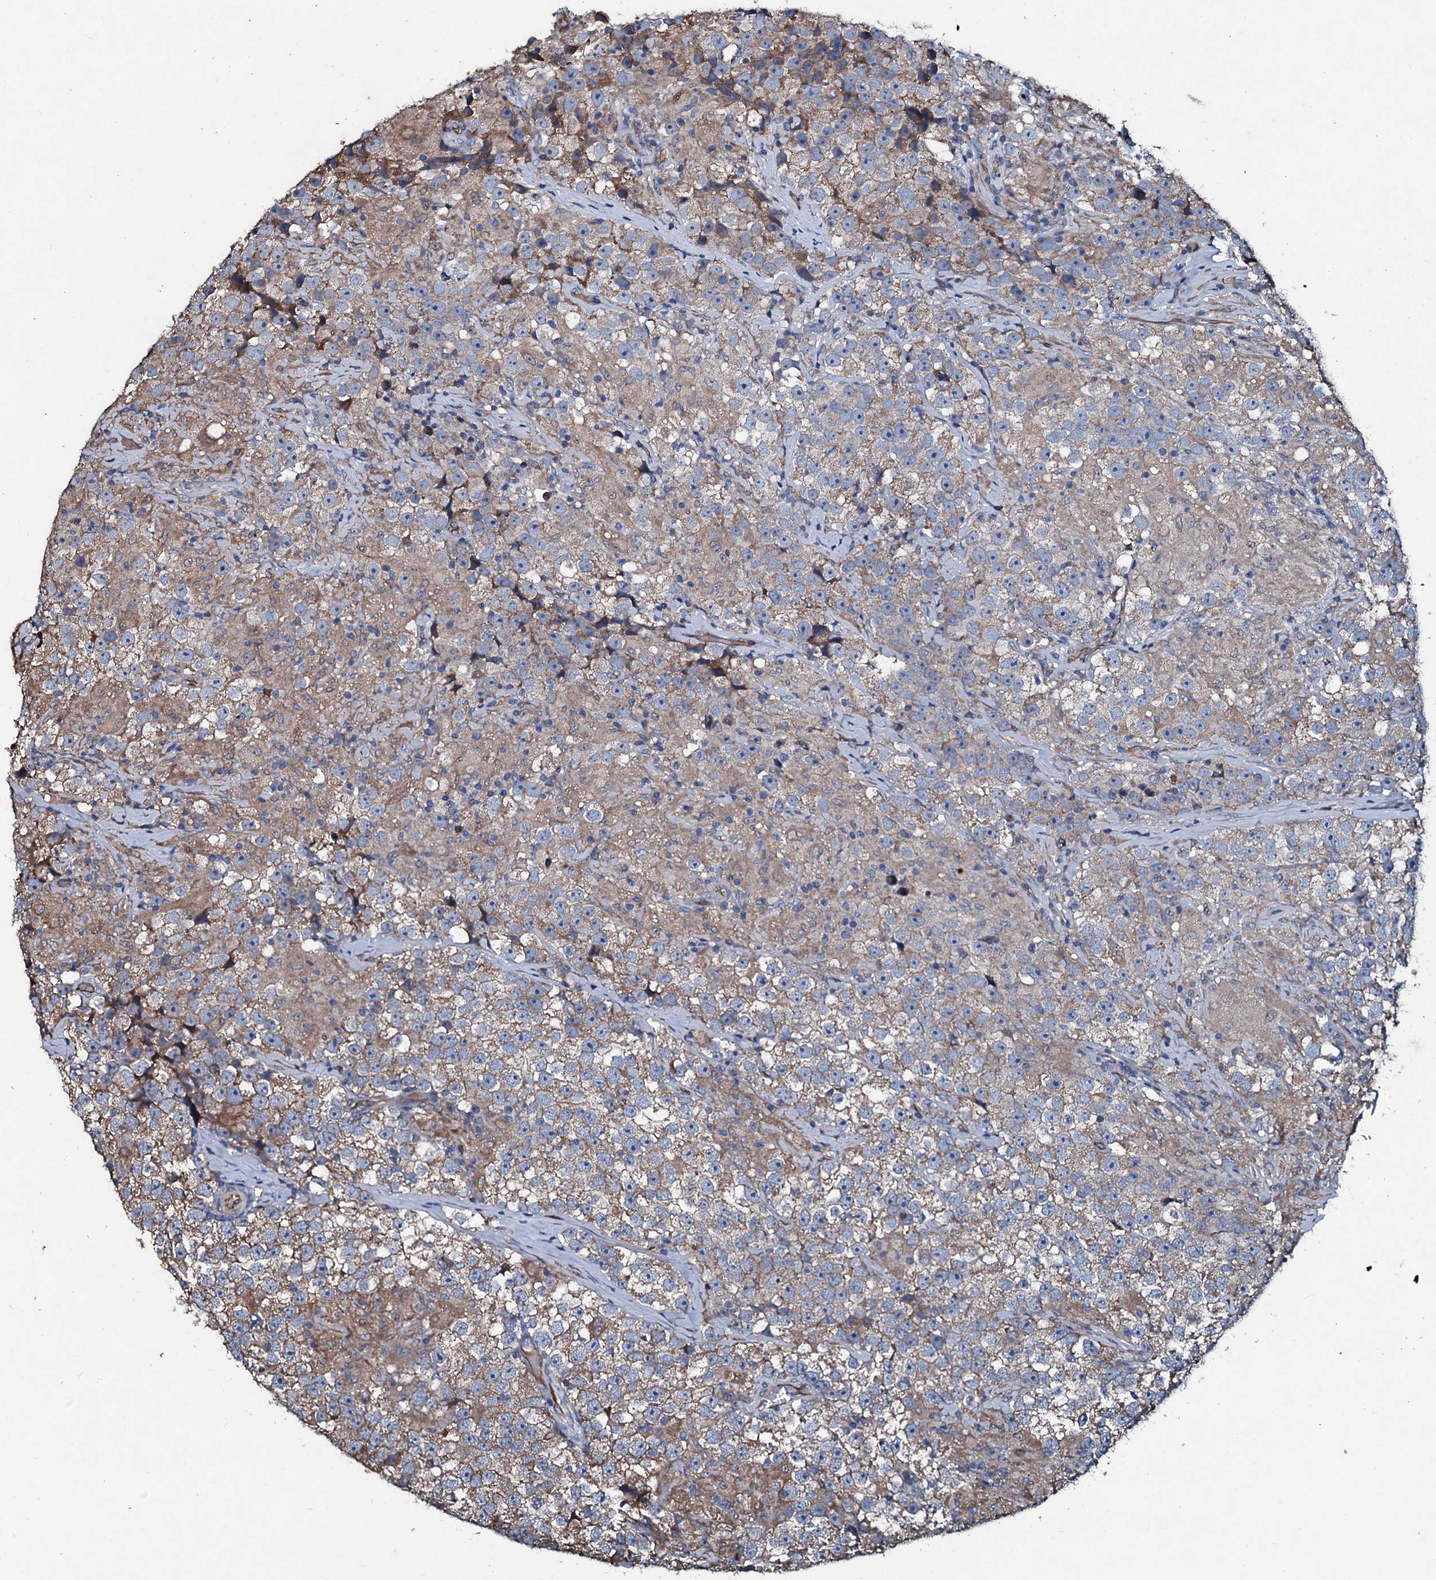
{"staining": {"intensity": "moderate", "quantity": ">75%", "location": "cytoplasmic/membranous"}, "tissue": "testis cancer", "cell_type": "Tumor cells", "image_type": "cancer", "snomed": [{"axis": "morphology", "description": "Seminoma, NOS"}, {"axis": "topography", "description": "Testis"}], "caption": "Human seminoma (testis) stained with a brown dye demonstrates moderate cytoplasmic/membranous positive positivity in about >75% of tumor cells.", "gene": "DMAC2", "patient": {"sex": "male", "age": 46}}